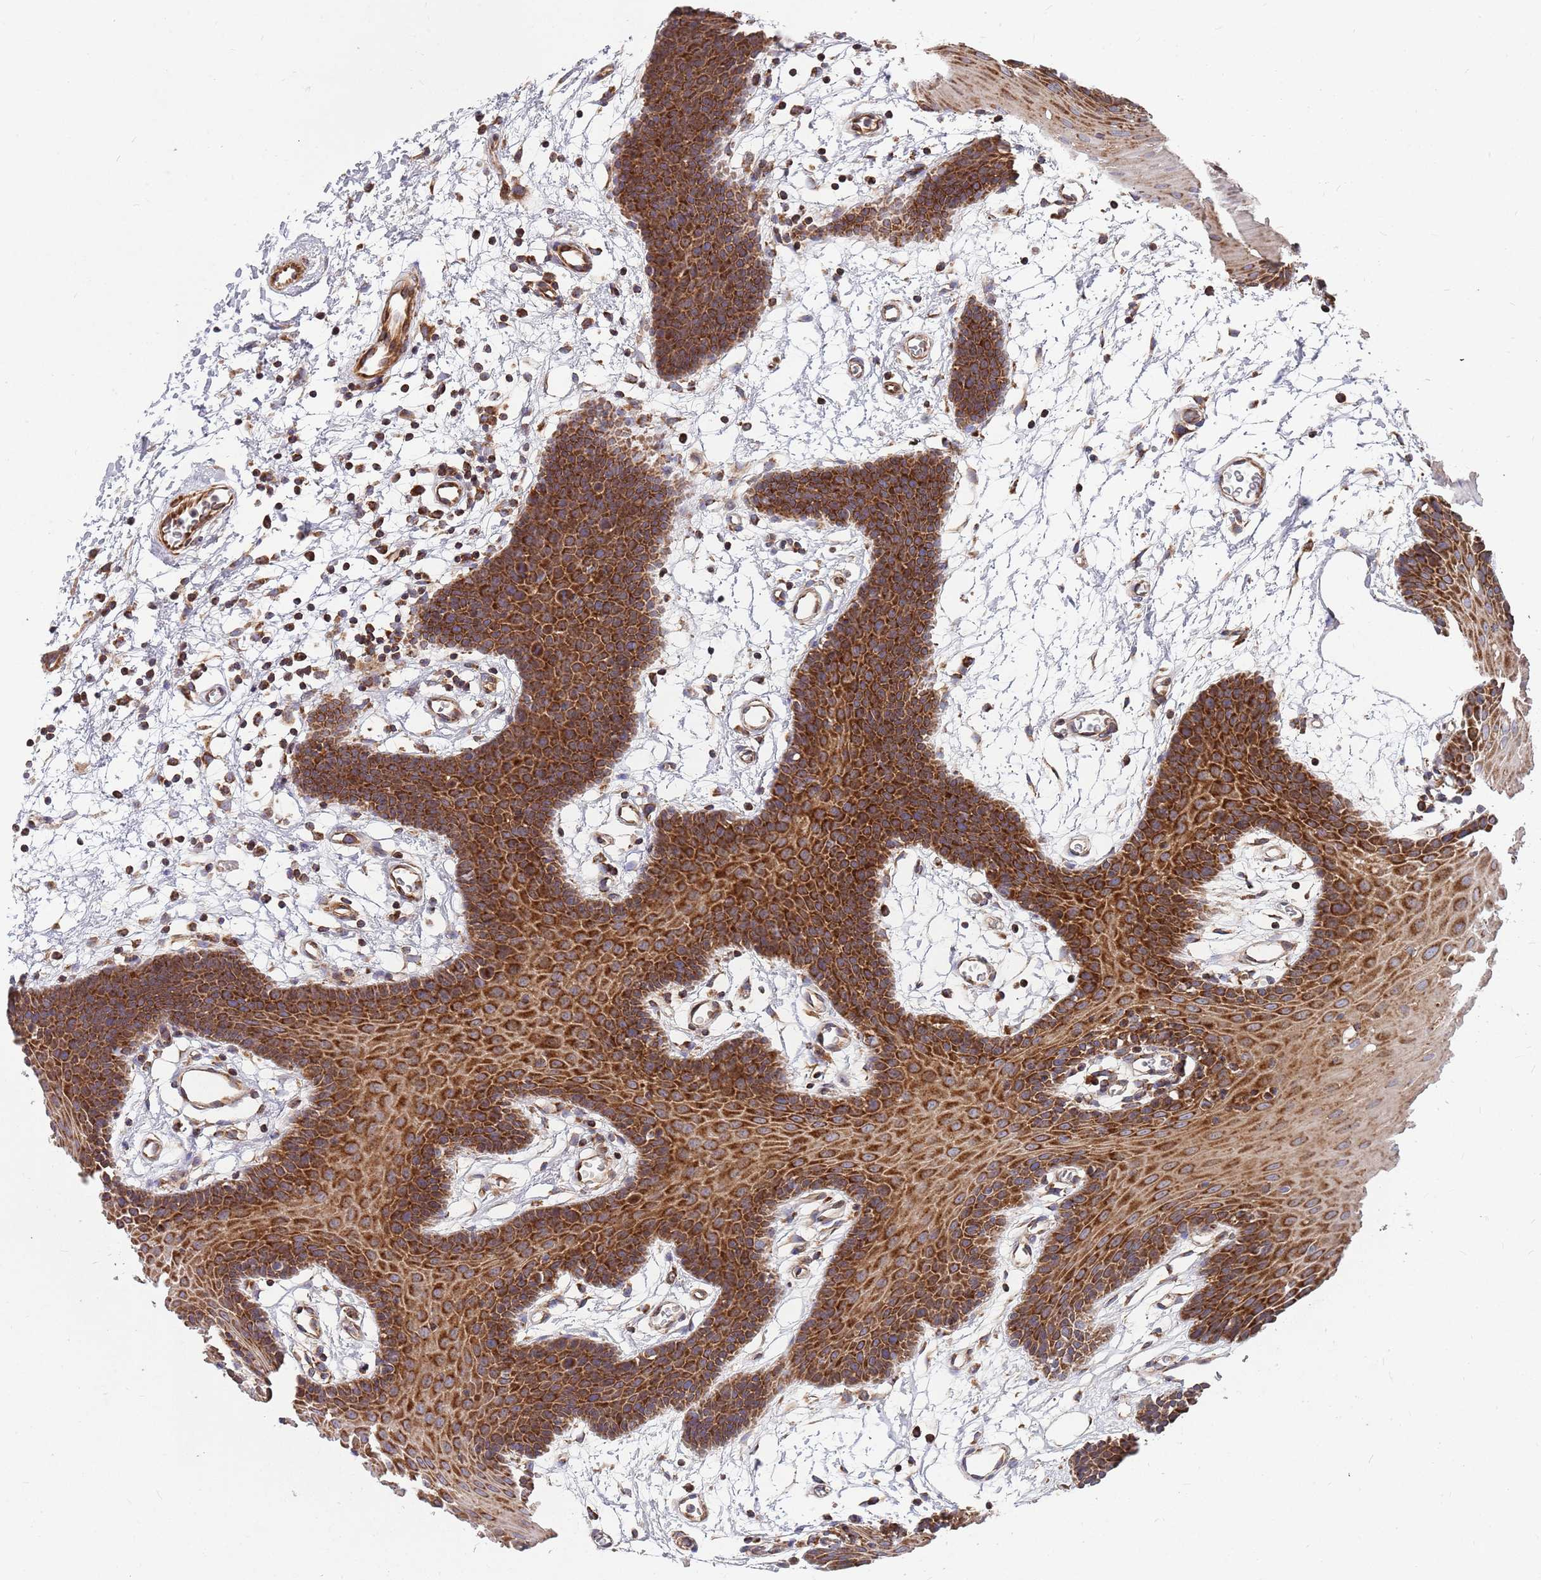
{"staining": {"intensity": "strong", "quantity": ">75%", "location": "cytoplasmic/membranous"}, "tissue": "oral mucosa", "cell_type": "Squamous epithelial cells", "image_type": "normal", "snomed": [{"axis": "morphology", "description": "Normal tissue, NOS"}, {"axis": "topography", "description": "Skeletal muscle"}, {"axis": "topography", "description": "Oral tissue"}, {"axis": "topography", "description": "Salivary gland"}, {"axis": "topography", "description": "Peripheral nerve tissue"}], "caption": "An IHC micrograph of normal tissue is shown. Protein staining in brown shows strong cytoplasmic/membranous positivity in oral mucosa within squamous epithelial cells.", "gene": "WDFY3", "patient": {"sex": "male", "age": 54}}